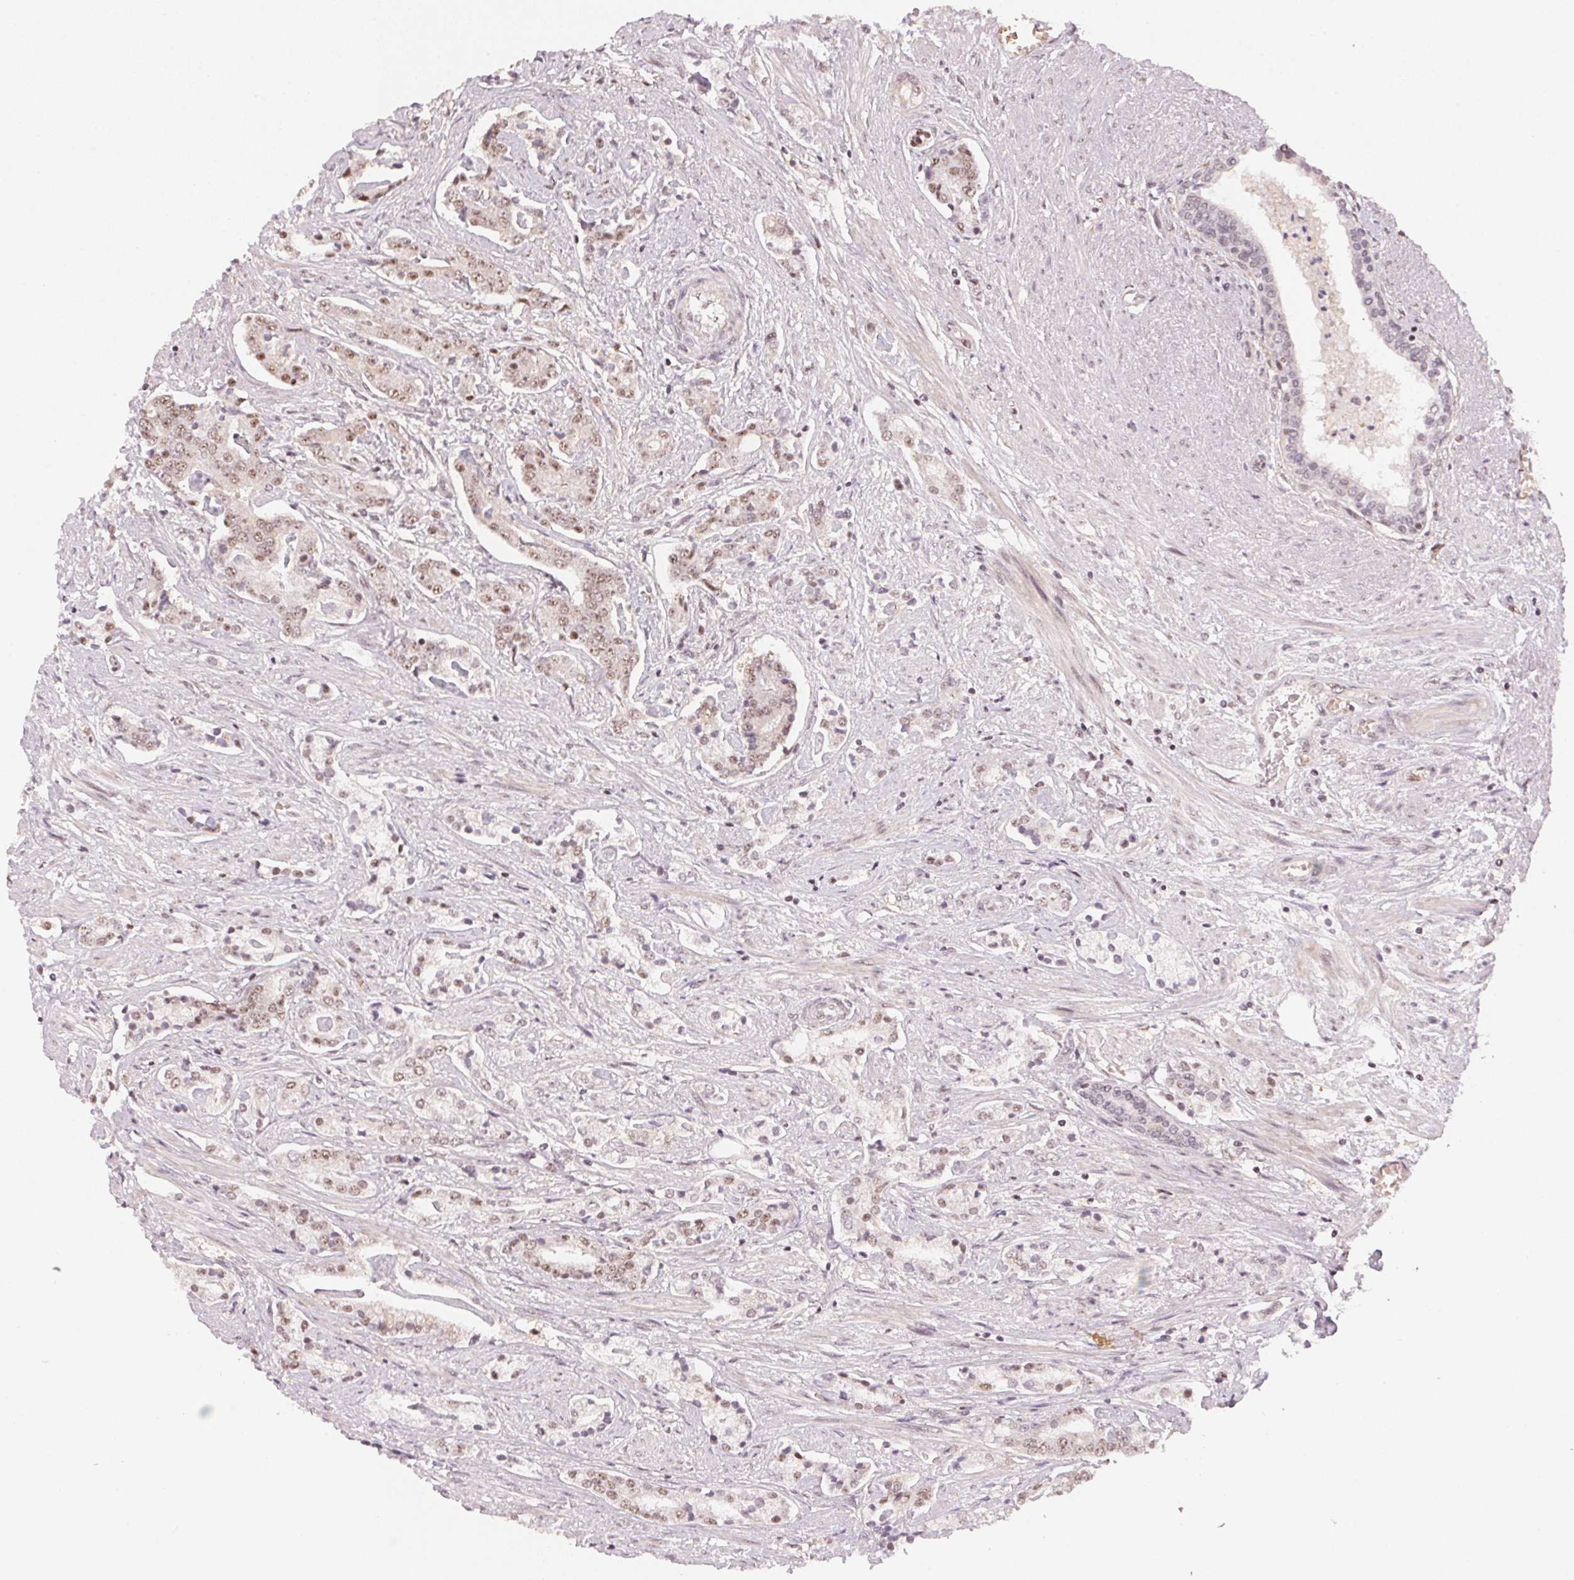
{"staining": {"intensity": "weak", "quantity": ">75%", "location": "nuclear"}, "tissue": "prostate cancer", "cell_type": "Tumor cells", "image_type": "cancer", "snomed": [{"axis": "morphology", "description": "Adenocarcinoma, NOS"}, {"axis": "topography", "description": "Prostate"}], "caption": "Immunohistochemistry (IHC) staining of adenocarcinoma (prostate), which reveals low levels of weak nuclear positivity in about >75% of tumor cells indicating weak nuclear protein staining. The staining was performed using DAB (brown) for protein detection and nuclei were counterstained in hematoxylin (blue).", "gene": "KAT6A", "patient": {"sex": "male", "age": 64}}